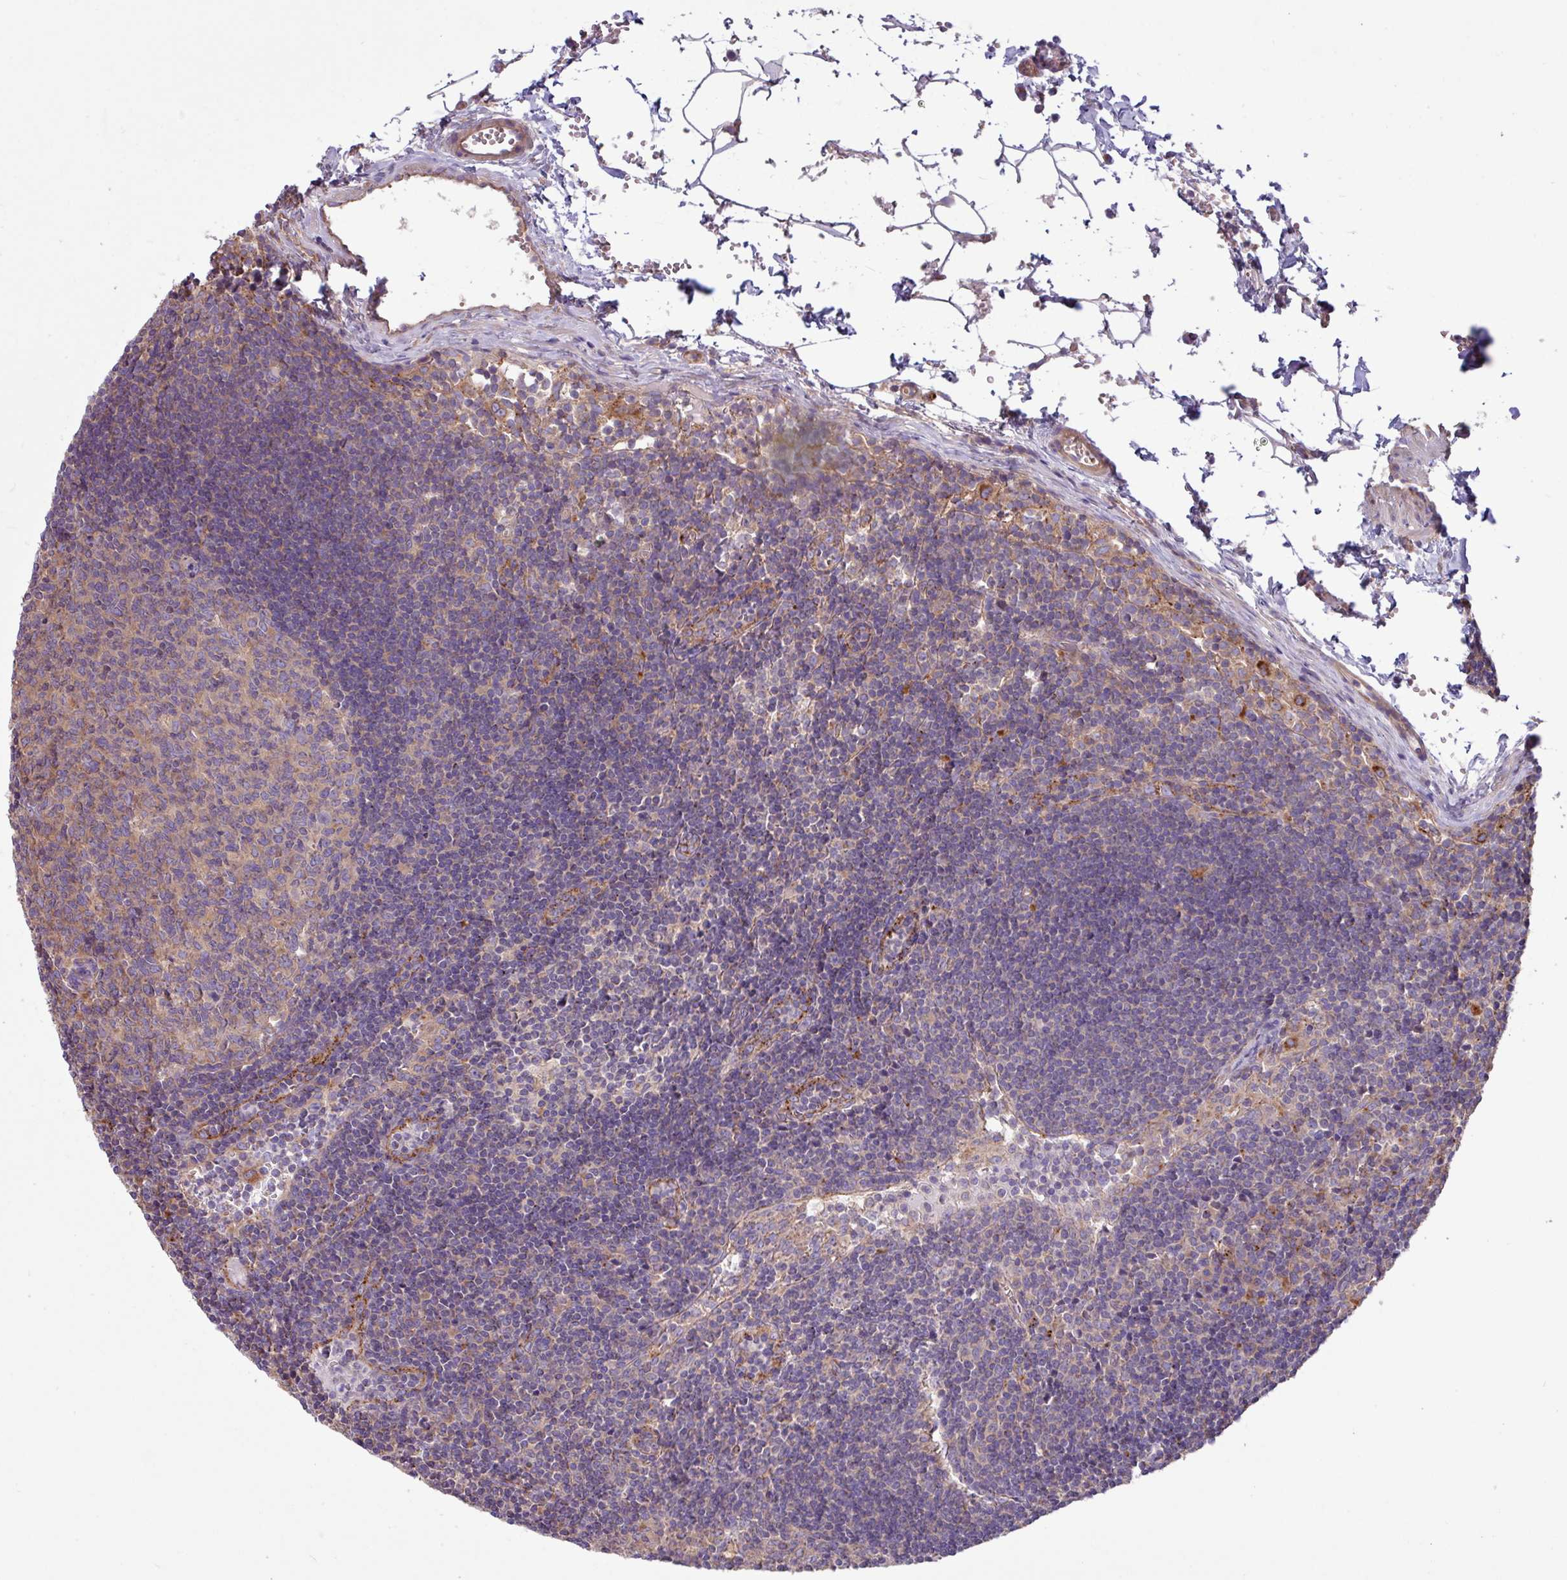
{"staining": {"intensity": "weak", "quantity": "25%-75%", "location": "cytoplasmic/membranous"}, "tissue": "lymph node", "cell_type": "Germinal center cells", "image_type": "normal", "snomed": [{"axis": "morphology", "description": "Normal tissue, NOS"}, {"axis": "topography", "description": "Lymph node"}], "caption": "Immunohistochemical staining of unremarkable lymph node reveals weak cytoplasmic/membranous protein positivity in approximately 25%-75% of germinal center cells.", "gene": "PPM1J", "patient": {"sex": "female", "age": 29}}